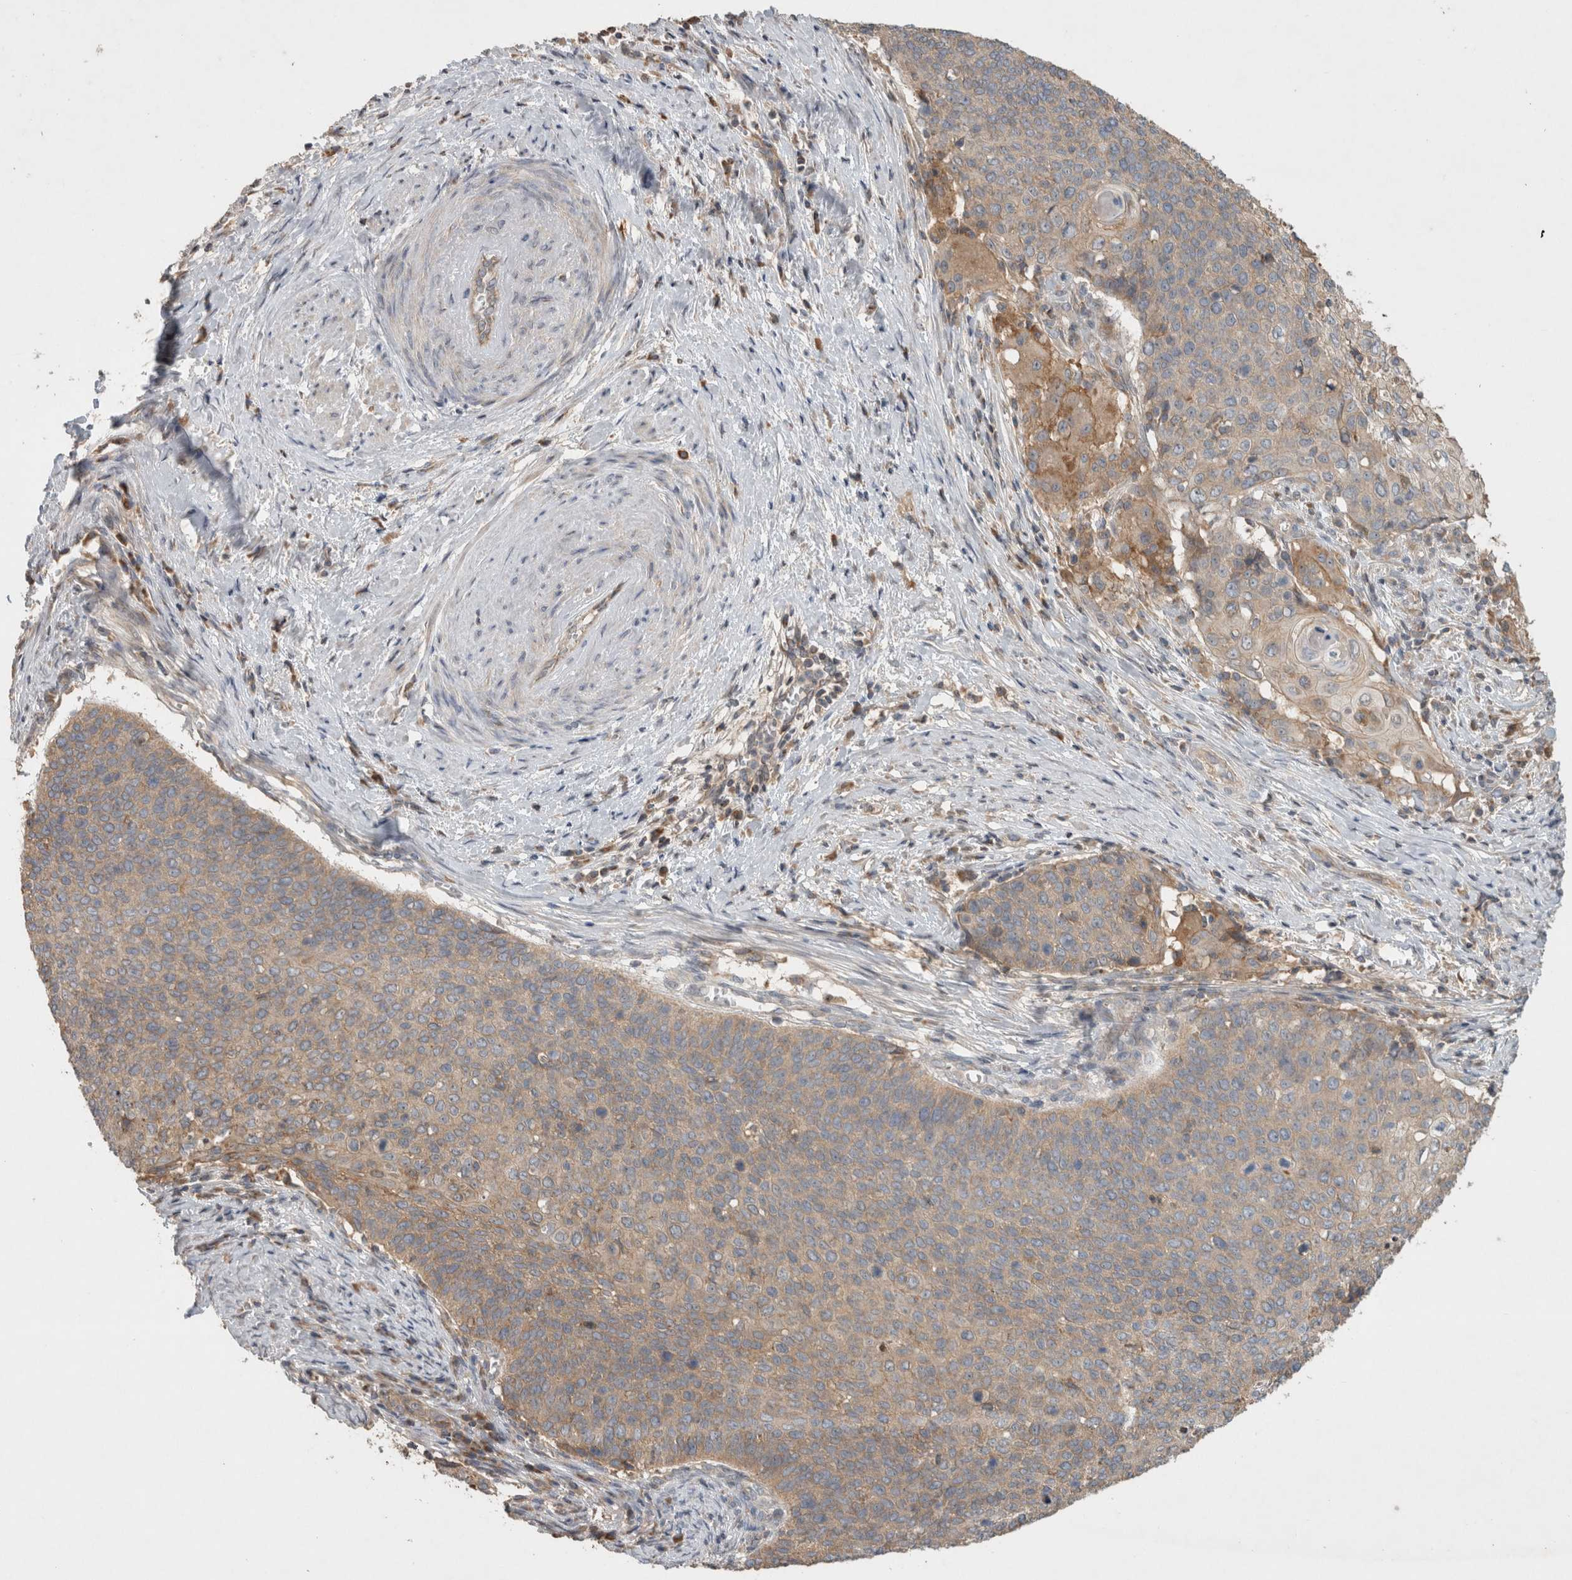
{"staining": {"intensity": "weak", "quantity": ">75%", "location": "cytoplasmic/membranous"}, "tissue": "cervical cancer", "cell_type": "Tumor cells", "image_type": "cancer", "snomed": [{"axis": "morphology", "description": "Squamous cell carcinoma, NOS"}, {"axis": "topography", "description": "Cervix"}], "caption": "Weak cytoplasmic/membranous staining for a protein is seen in approximately >75% of tumor cells of cervical squamous cell carcinoma using immunohistochemistry.", "gene": "SERAC1", "patient": {"sex": "female", "age": 39}}